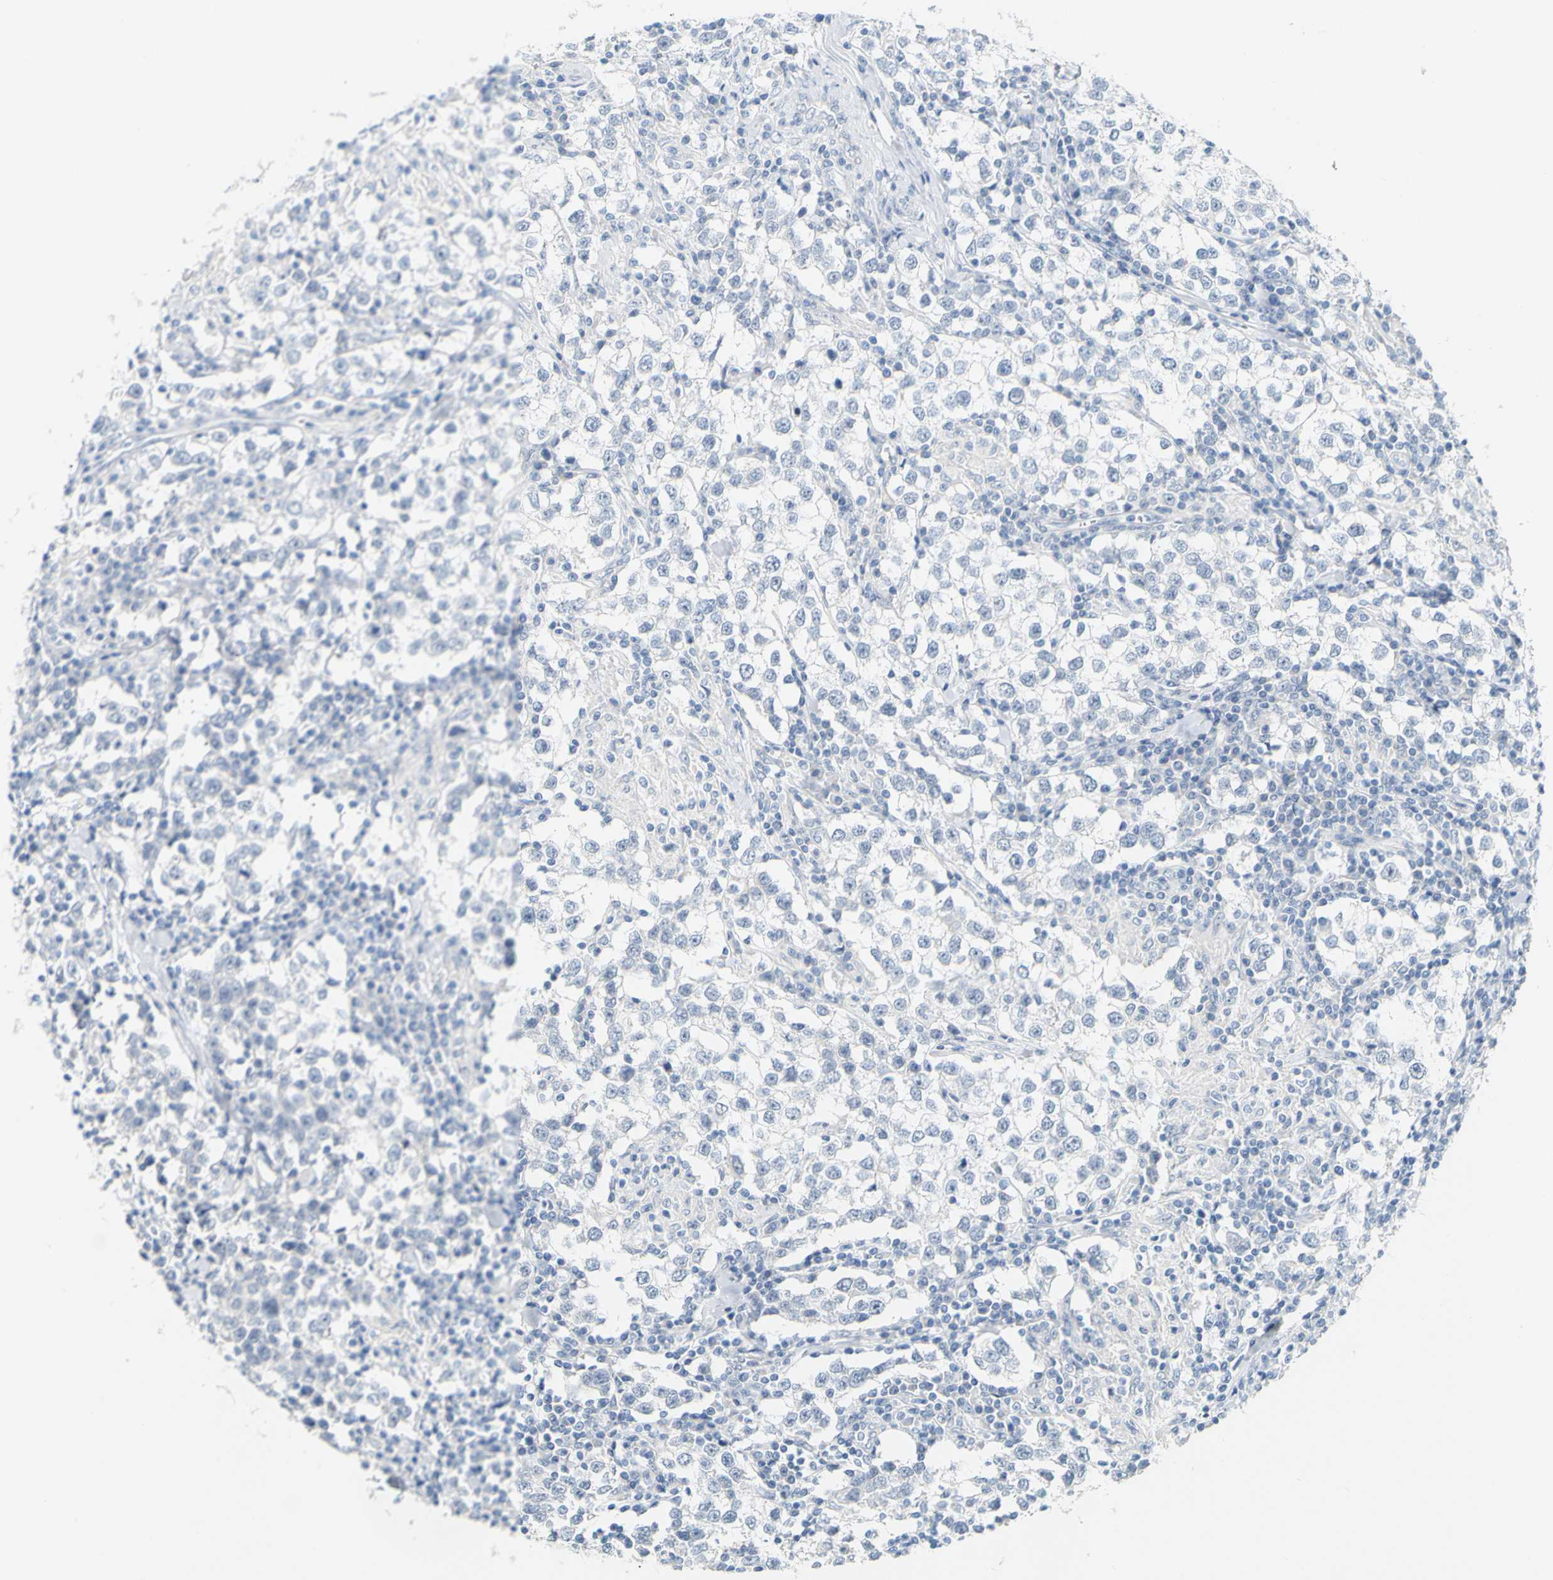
{"staining": {"intensity": "negative", "quantity": "none", "location": "none"}, "tissue": "testis cancer", "cell_type": "Tumor cells", "image_type": "cancer", "snomed": [{"axis": "morphology", "description": "Seminoma, NOS"}, {"axis": "morphology", "description": "Carcinoma, Embryonal, NOS"}, {"axis": "topography", "description": "Testis"}], "caption": "This is an immunohistochemistry photomicrograph of embryonal carcinoma (testis). There is no expression in tumor cells.", "gene": "OPN1SW", "patient": {"sex": "male", "age": 36}}